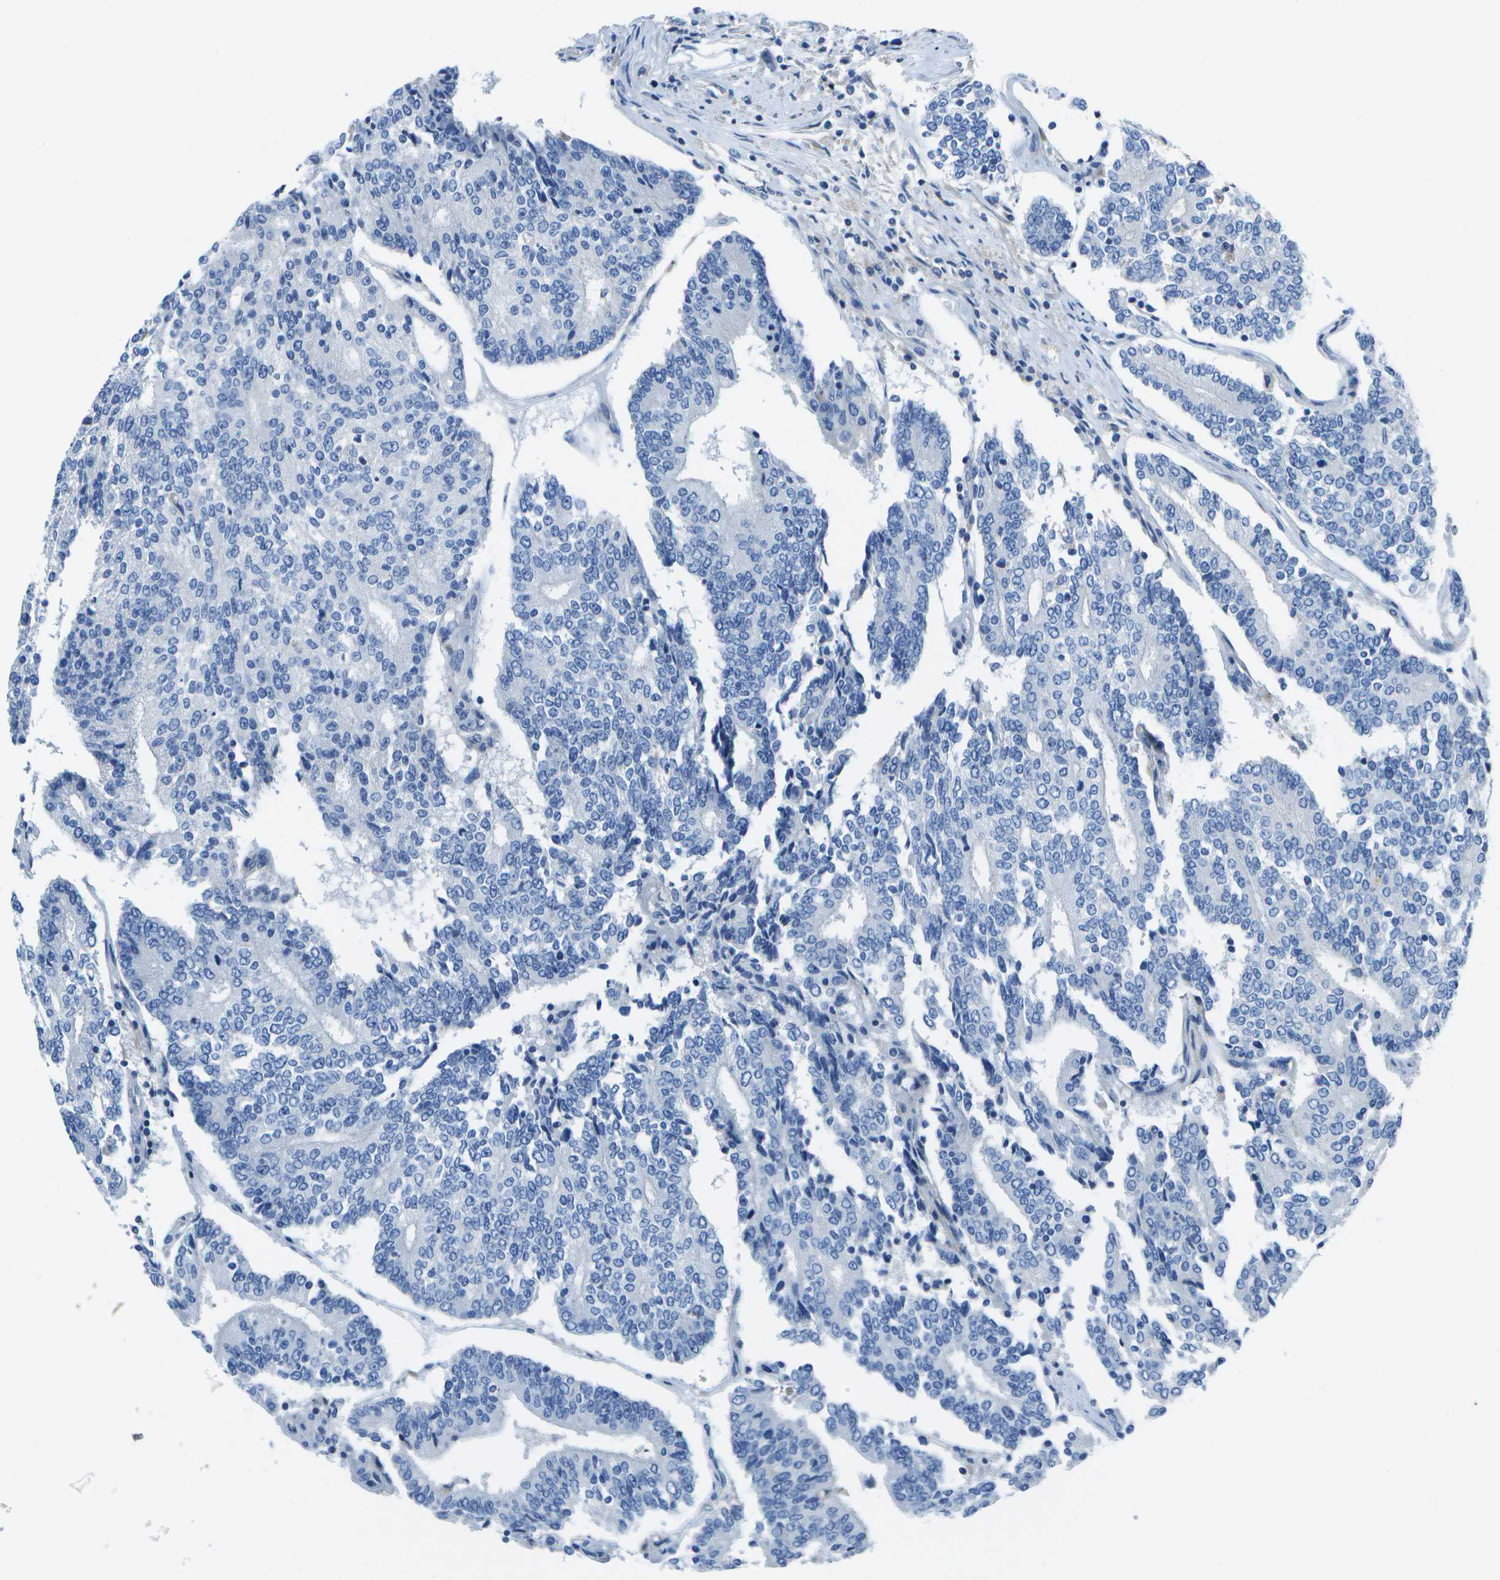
{"staining": {"intensity": "negative", "quantity": "none", "location": "none"}, "tissue": "prostate cancer", "cell_type": "Tumor cells", "image_type": "cancer", "snomed": [{"axis": "morphology", "description": "Normal tissue, NOS"}, {"axis": "morphology", "description": "Adenocarcinoma, High grade"}, {"axis": "topography", "description": "Prostate"}, {"axis": "topography", "description": "Seminal veicle"}], "caption": "Human adenocarcinoma (high-grade) (prostate) stained for a protein using immunohistochemistry shows no staining in tumor cells.", "gene": "DCT", "patient": {"sex": "male", "age": 55}}